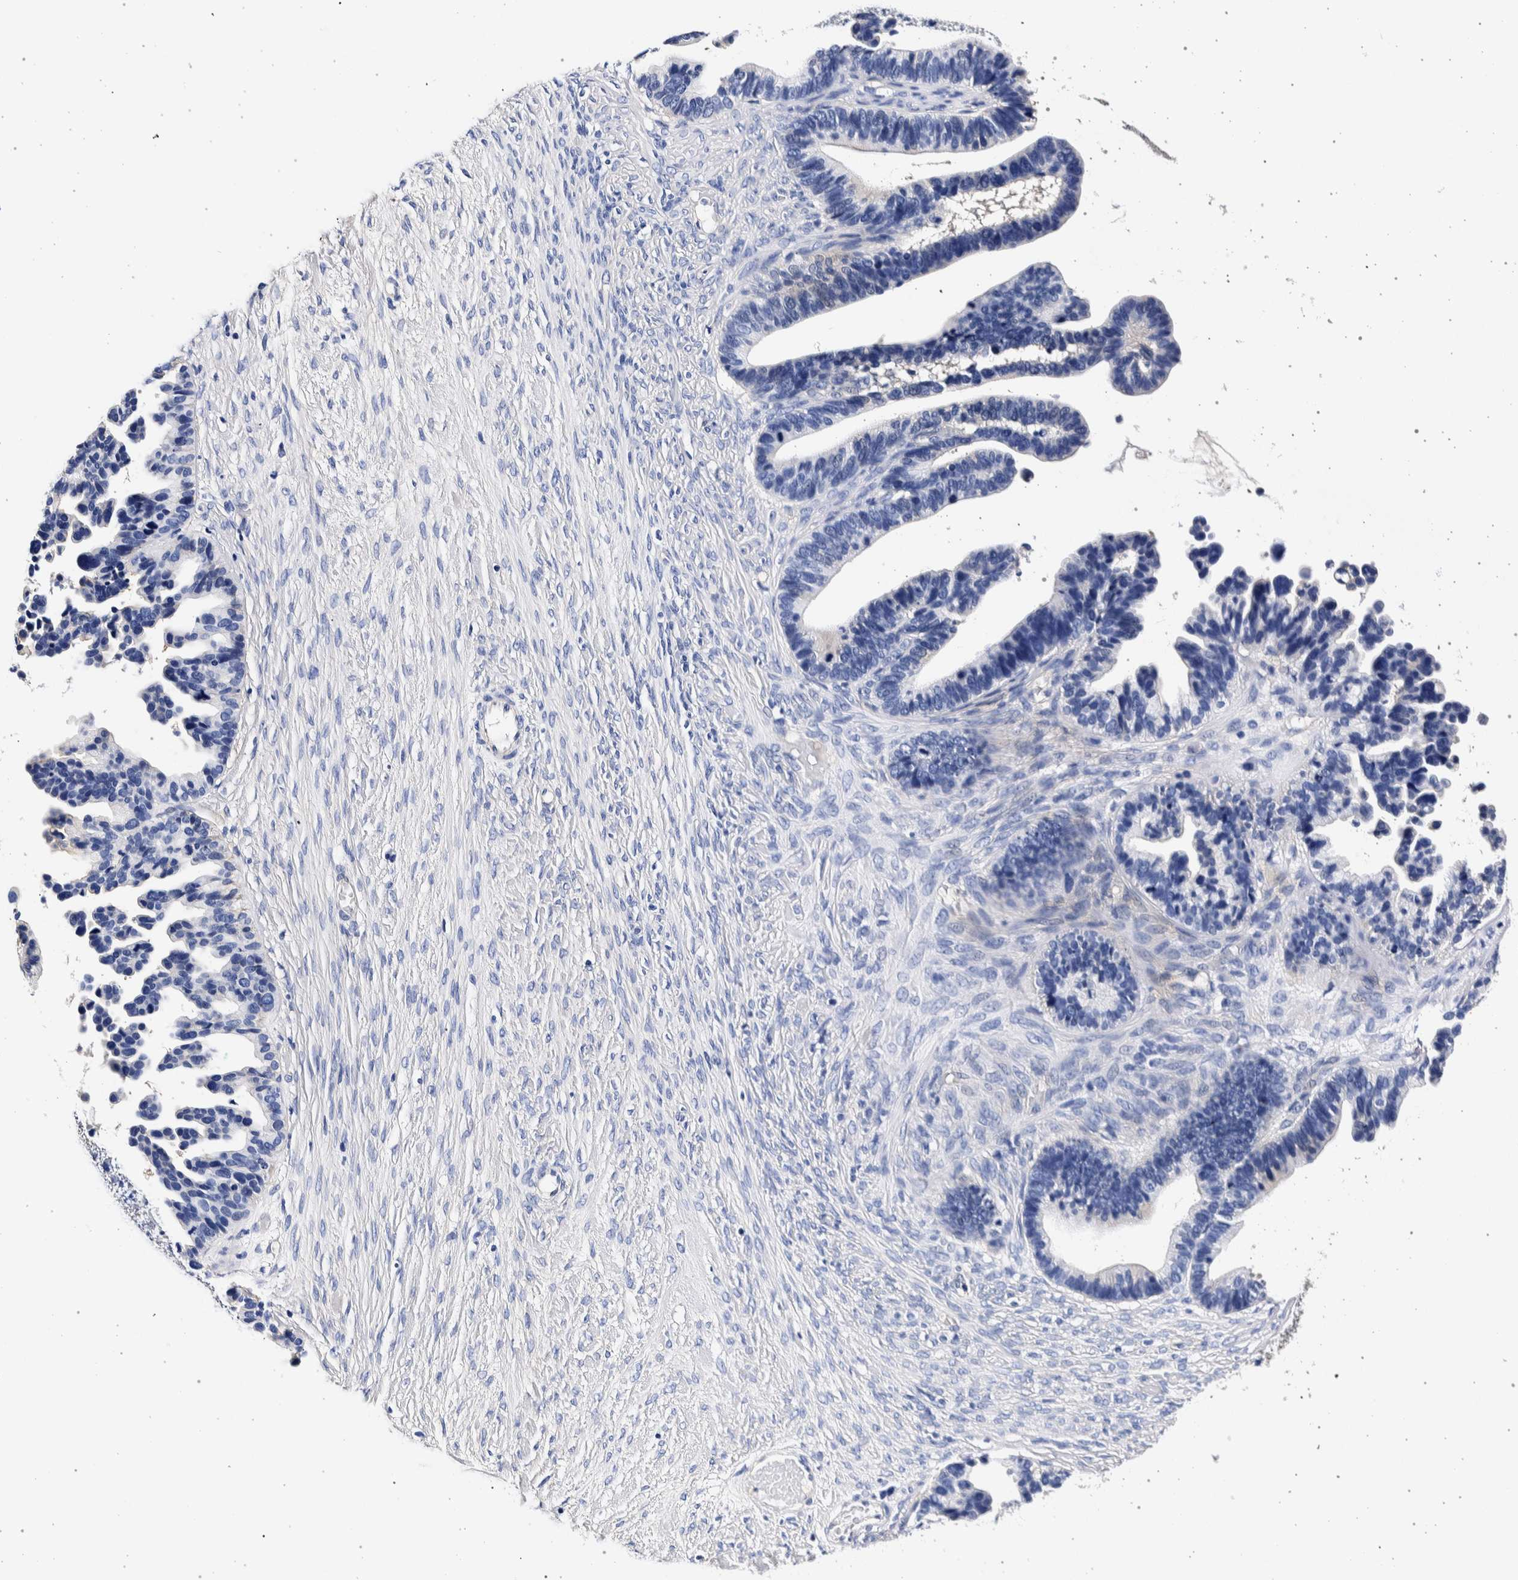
{"staining": {"intensity": "negative", "quantity": "none", "location": "none"}, "tissue": "ovarian cancer", "cell_type": "Tumor cells", "image_type": "cancer", "snomed": [{"axis": "morphology", "description": "Cystadenocarcinoma, serous, NOS"}, {"axis": "topography", "description": "Ovary"}], "caption": "High power microscopy micrograph of an IHC histopathology image of serous cystadenocarcinoma (ovarian), revealing no significant expression in tumor cells.", "gene": "NIBAN2", "patient": {"sex": "female", "age": 56}}